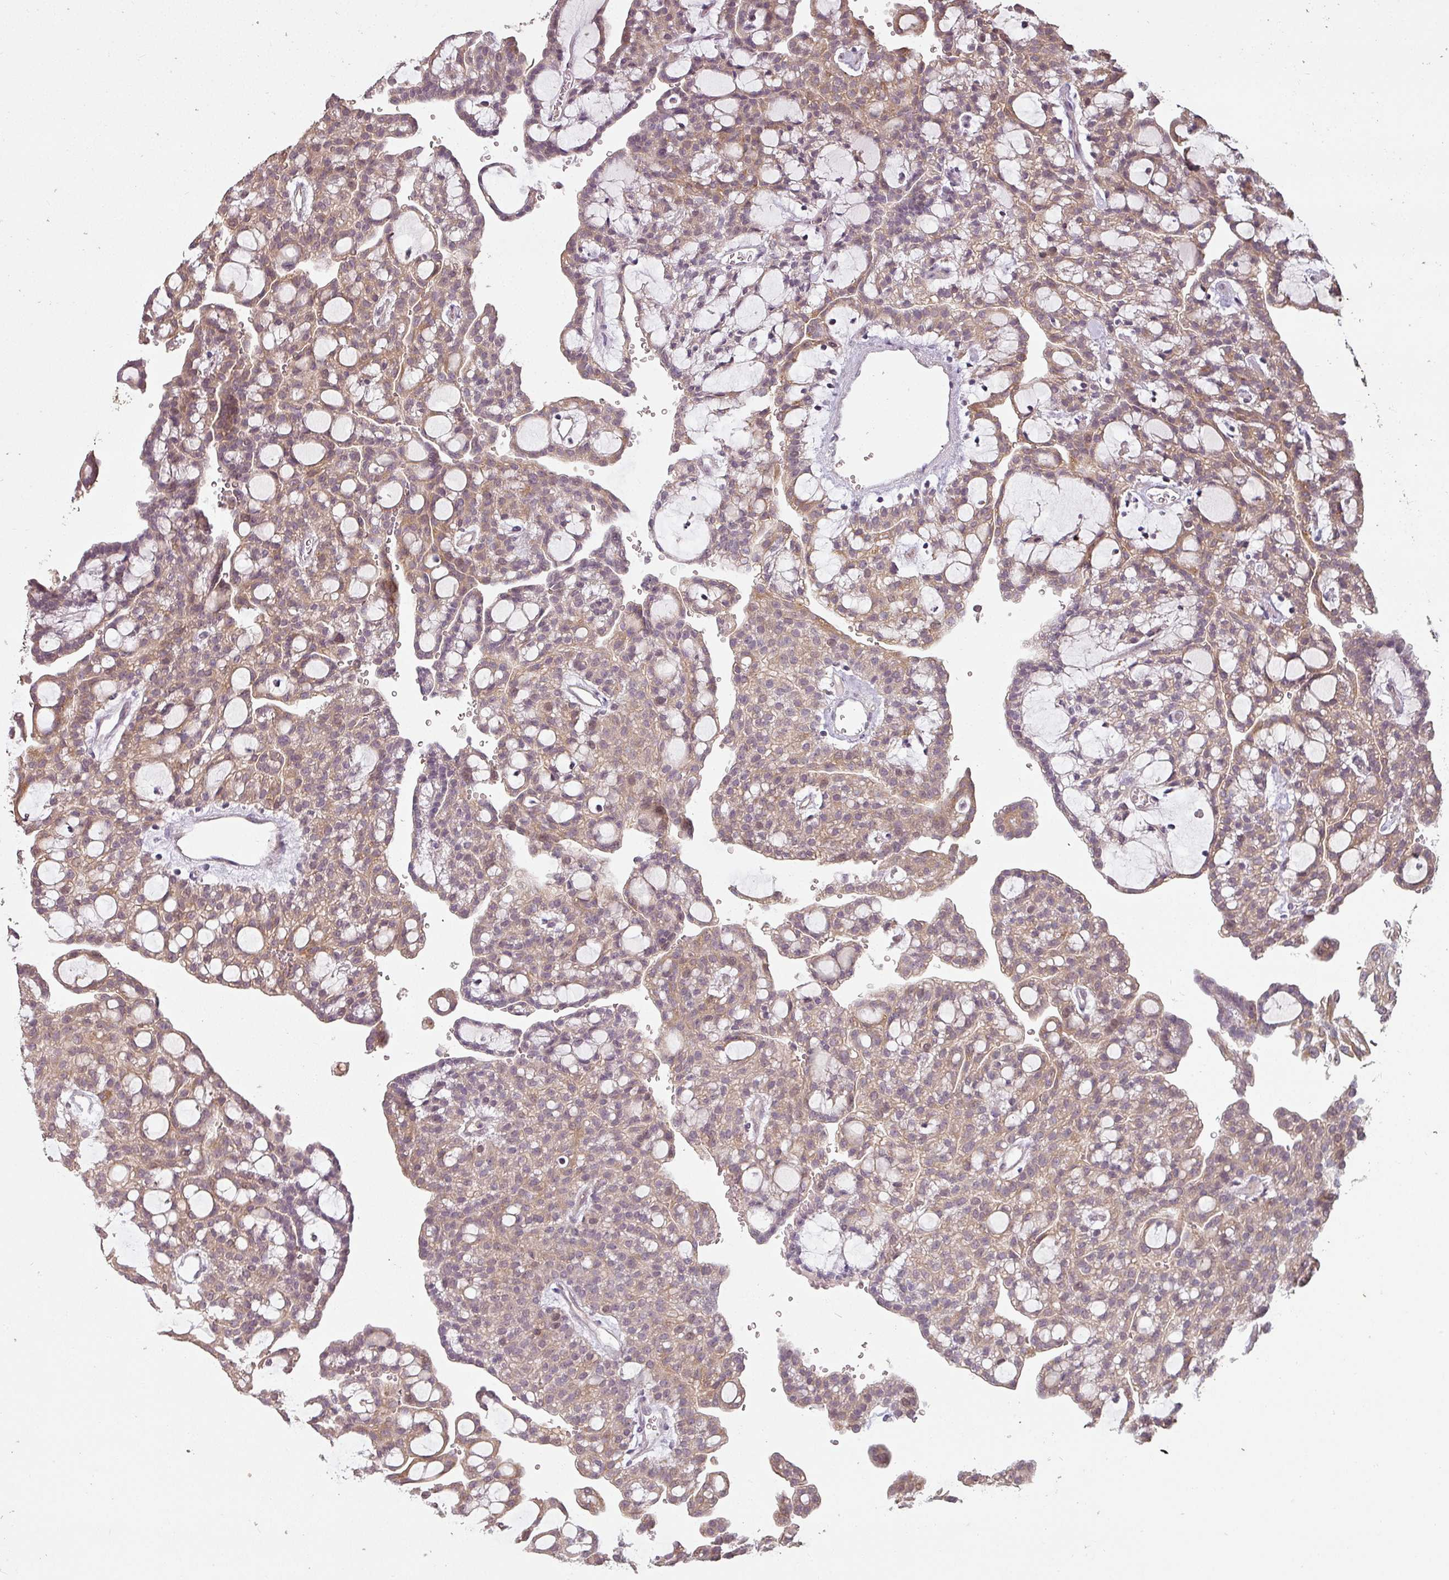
{"staining": {"intensity": "moderate", "quantity": "25%-75%", "location": "cytoplasmic/membranous"}, "tissue": "renal cancer", "cell_type": "Tumor cells", "image_type": "cancer", "snomed": [{"axis": "morphology", "description": "Adenocarcinoma, NOS"}, {"axis": "topography", "description": "Kidney"}], "caption": "Immunohistochemical staining of human renal cancer (adenocarcinoma) demonstrates medium levels of moderate cytoplasmic/membranous staining in about 25%-75% of tumor cells.", "gene": "LYPLA1", "patient": {"sex": "male", "age": 63}}